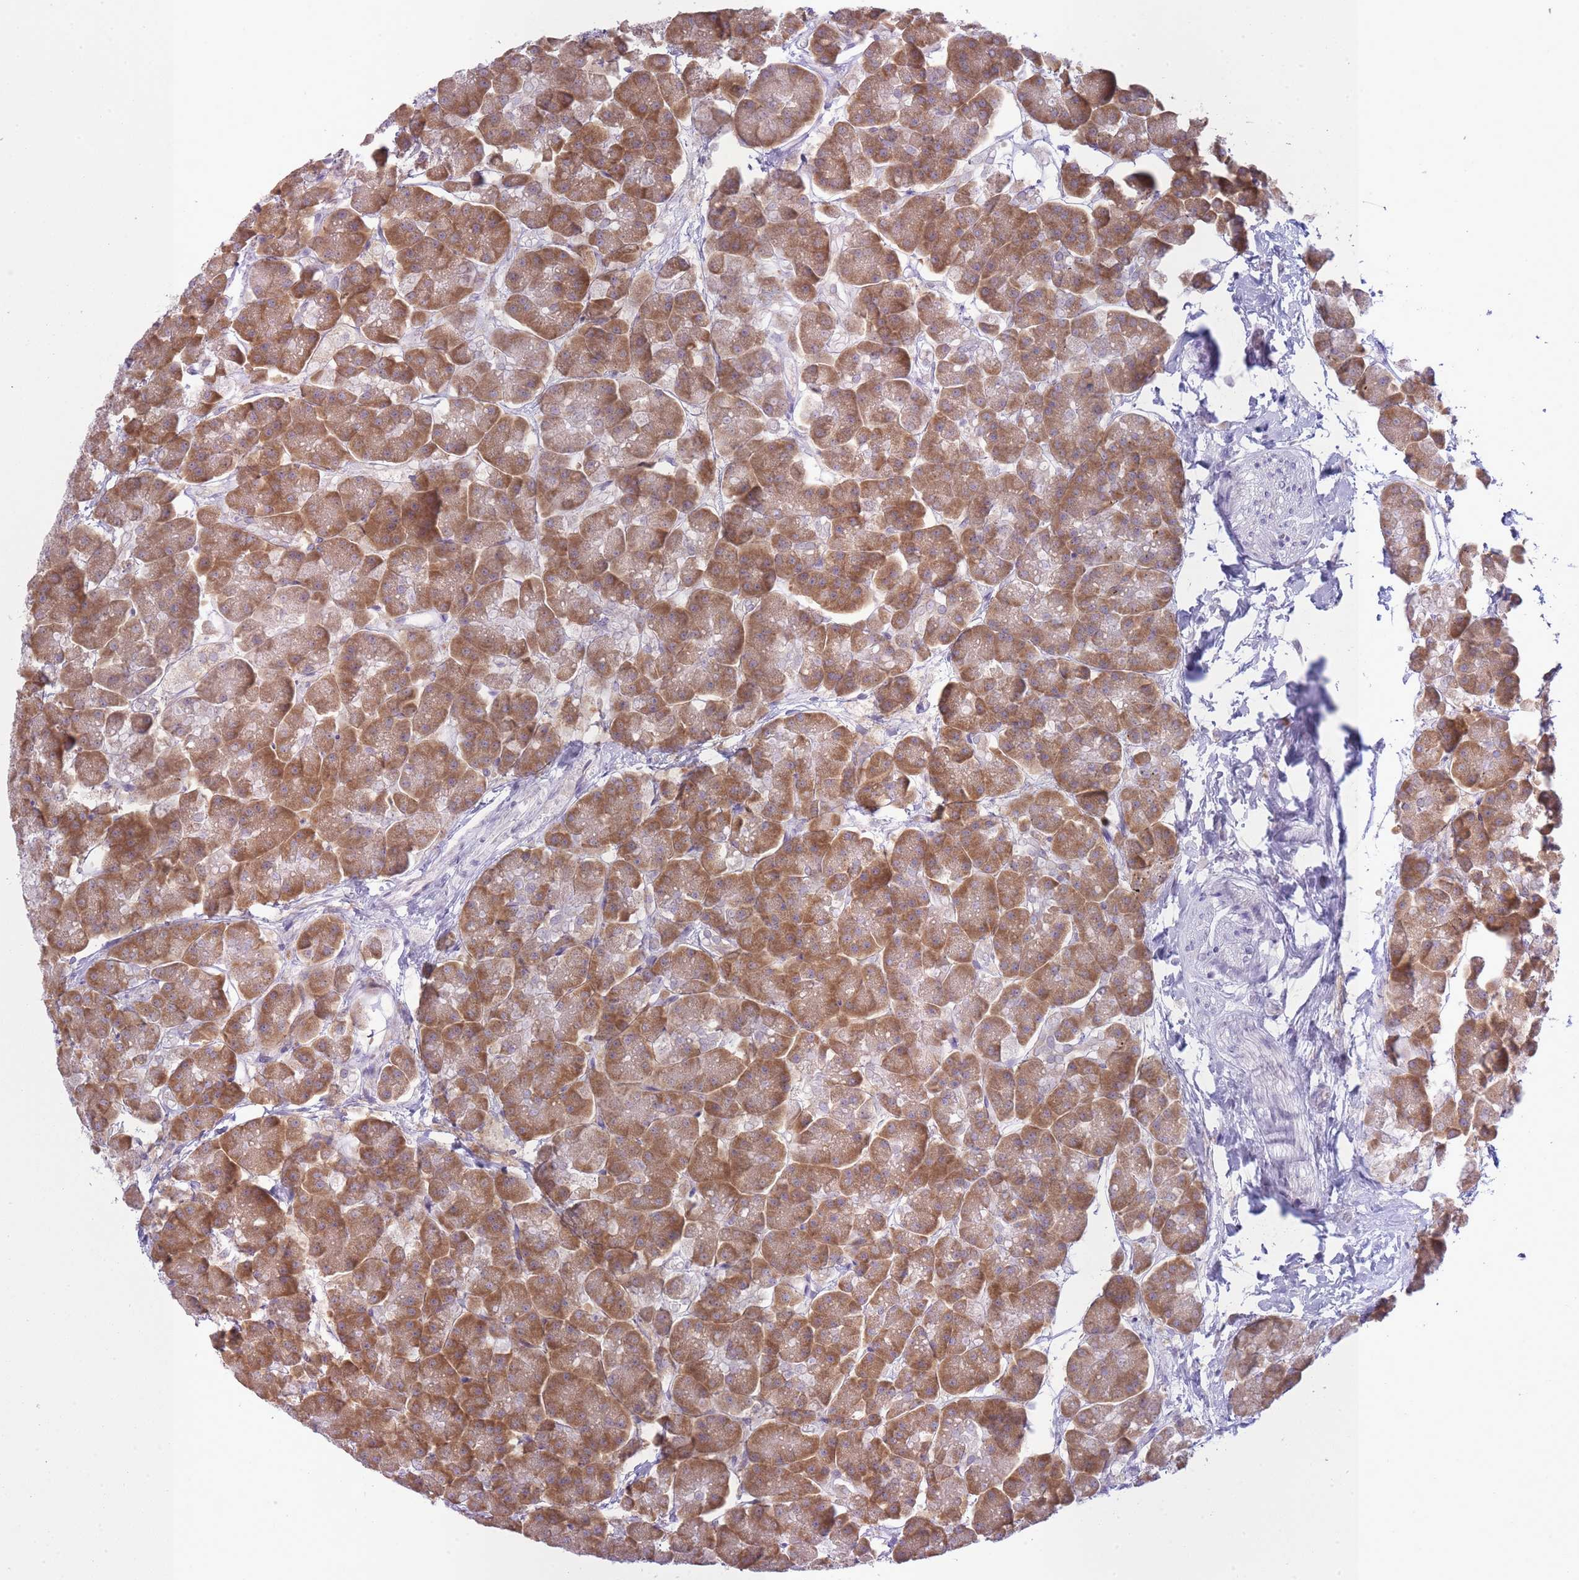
{"staining": {"intensity": "moderate", "quantity": ">75%", "location": "cytoplasmic/membranous"}, "tissue": "pancreas", "cell_type": "Exocrine glandular cells", "image_type": "normal", "snomed": [{"axis": "morphology", "description": "Normal tissue, NOS"}, {"axis": "topography", "description": "Pancreas"}, {"axis": "topography", "description": "Peripheral nerve tissue"}], "caption": "Moderate cytoplasmic/membranous protein positivity is seen in about >75% of exocrine glandular cells in pancreas.", "gene": "OR5L1", "patient": {"sex": "male", "age": 54}}